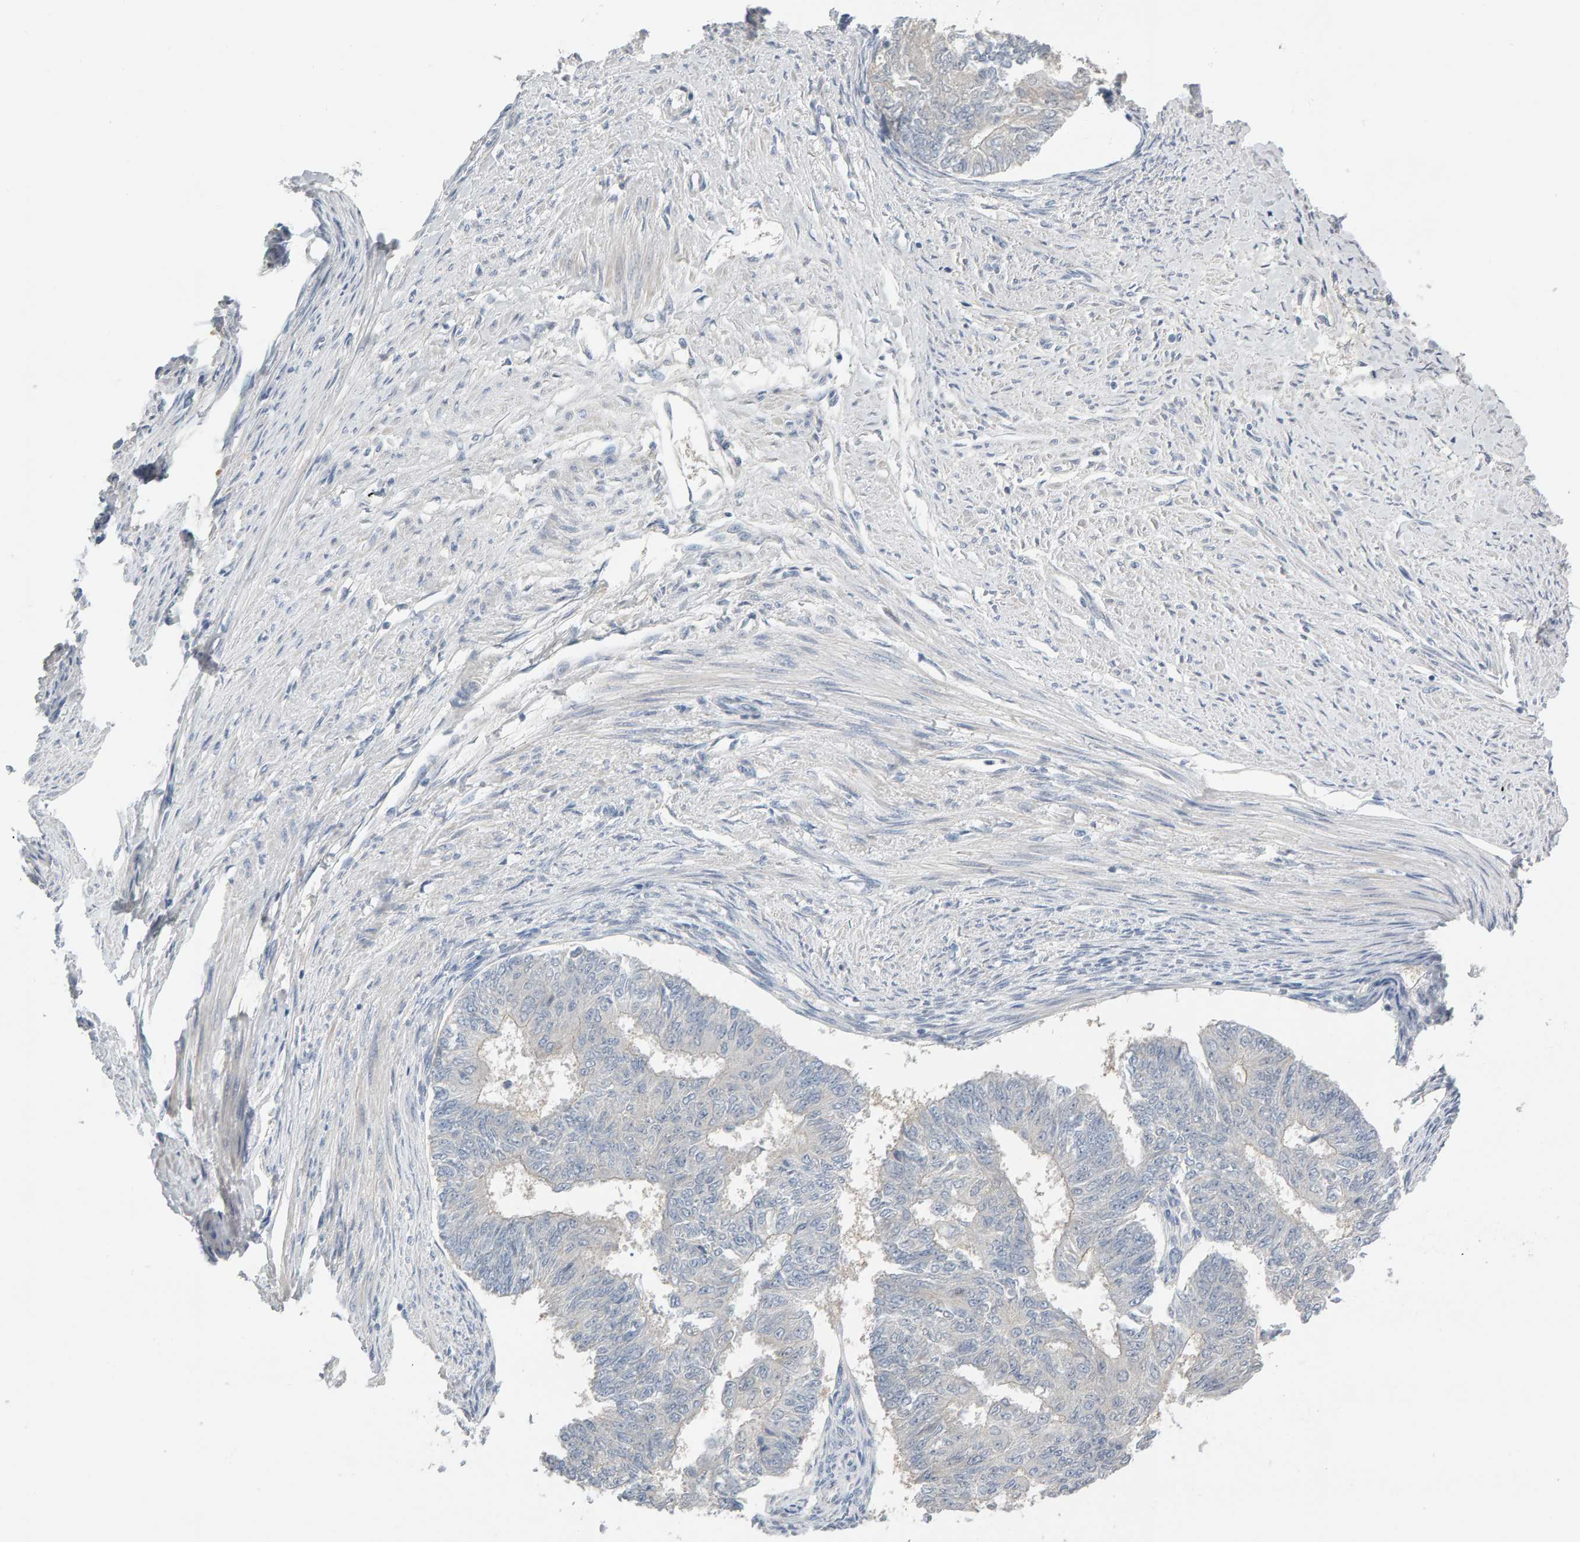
{"staining": {"intensity": "negative", "quantity": "none", "location": "none"}, "tissue": "endometrial cancer", "cell_type": "Tumor cells", "image_type": "cancer", "snomed": [{"axis": "morphology", "description": "Adenocarcinoma, NOS"}, {"axis": "topography", "description": "Endometrium"}], "caption": "An immunohistochemistry (IHC) photomicrograph of endometrial adenocarcinoma is shown. There is no staining in tumor cells of endometrial adenocarcinoma.", "gene": "GFUS", "patient": {"sex": "female", "age": 32}}